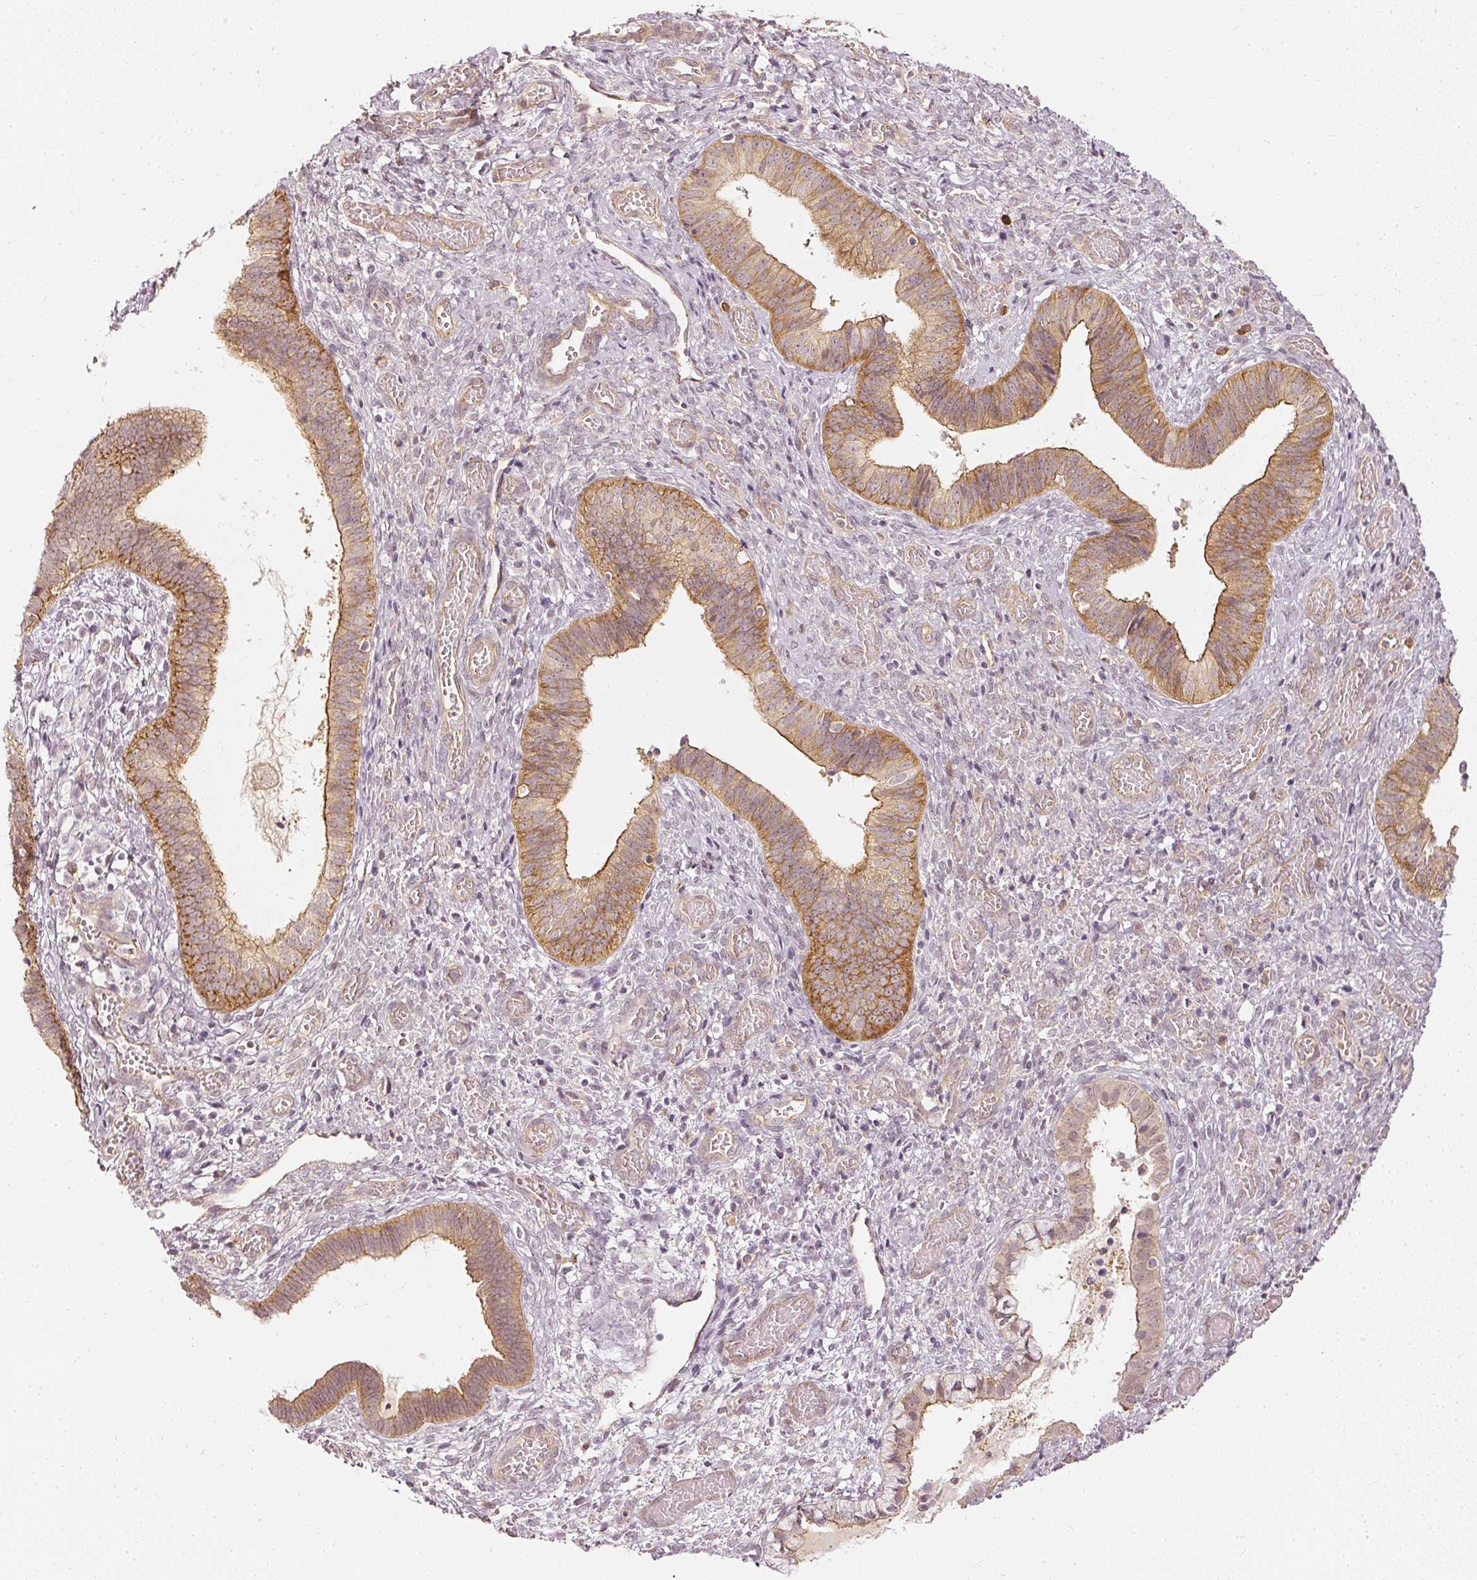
{"staining": {"intensity": "moderate", "quantity": ">75%", "location": "cytoplasmic/membranous"}, "tissue": "cervical cancer", "cell_type": "Tumor cells", "image_type": "cancer", "snomed": [{"axis": "morphology", "description": "Squamous cell carcinoma, NOS"}, {"axis": "topography", "description": "Cervix"}], "caption": "Immunohistochemistry histopathology image of neoplastic tissue: cervical squamous cell carcinoma stained using IHC demonstrates medium levels of moderate protein expression localized specifically in the cytoplasmic/membranous of tumor cells, appearing as a cytoplasmic/membranous brown color.", "gene": "DRD2", "patient": {"sex": "female", "age": 59}}